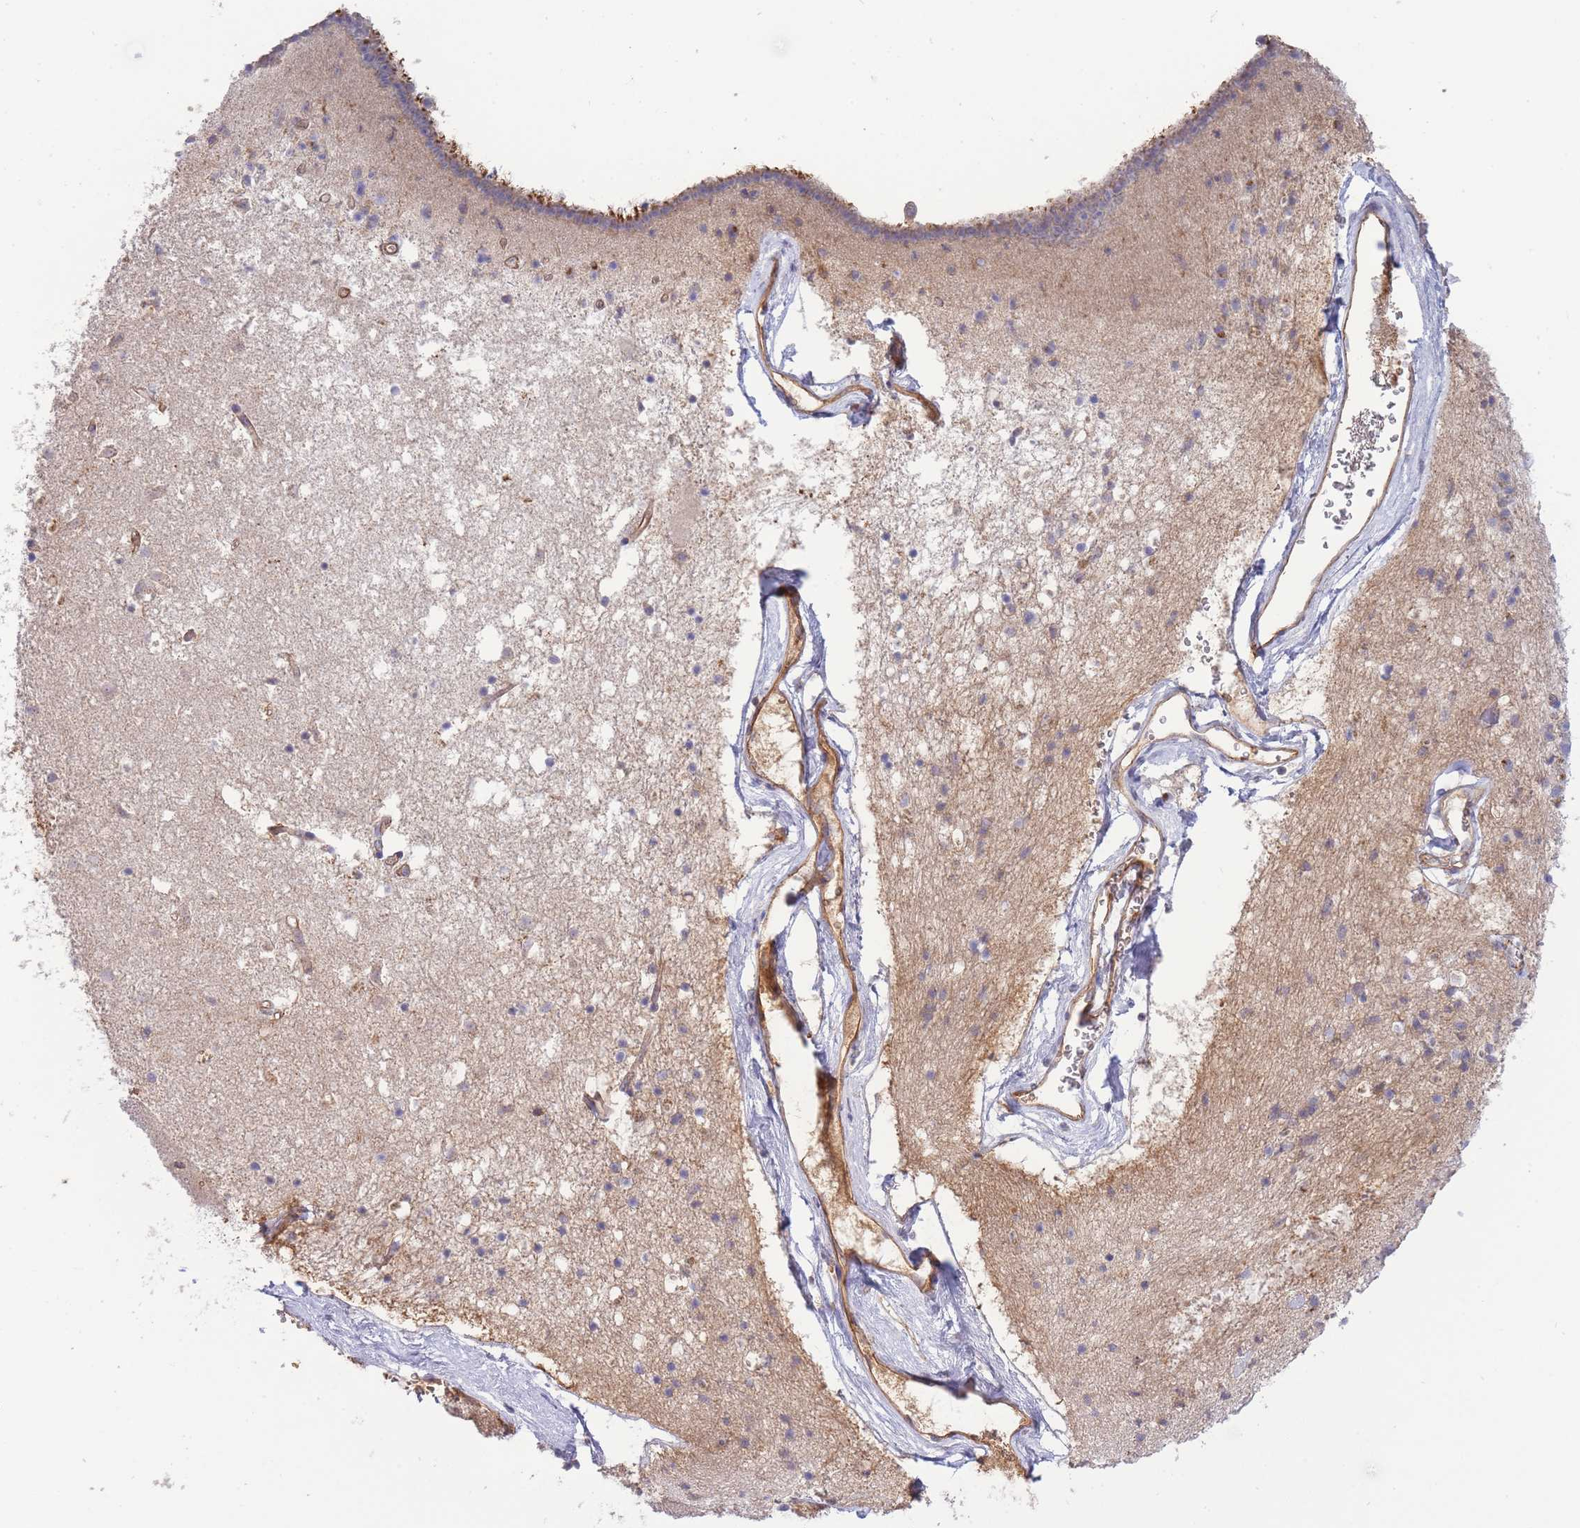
{"staining": {"intensity": "weak", "quantity": "<25%", "location": "cytoplasmic/membranous"}, "tissue": "caudate", "cell_type": "Glial cells", "image_type": "normal", "snomed": [{"axis": "morphology", "description": "Normal tissue, NOS"}, {"axis": "topography", "description": "Lateral ventricle wall"}], "caption": "Glial cells show no significant expression in normal caudate.", "gene": "NDUFAF5", "patient": {"sex": "male", "age": 58}}